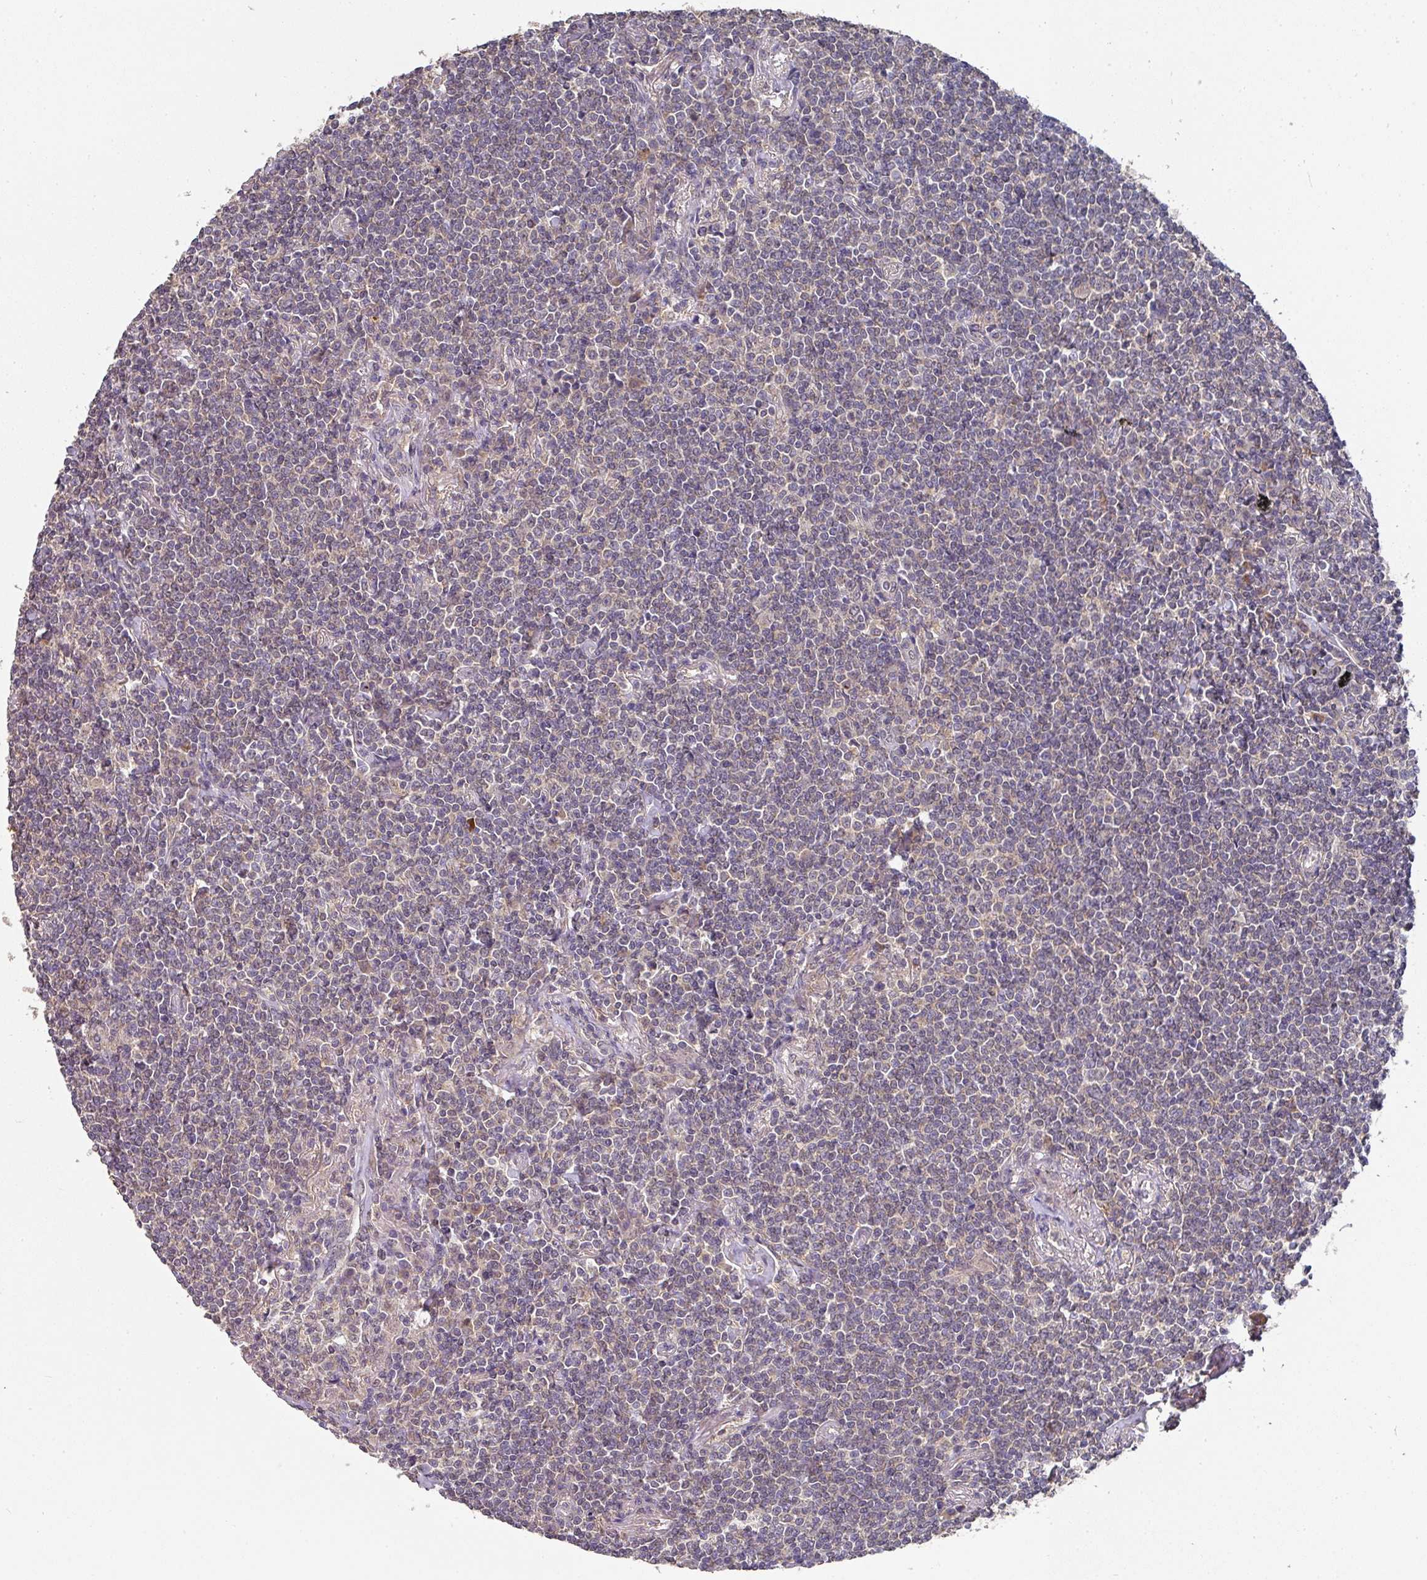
{"staining": {"intensity": "weak", "quantity": "25%-75%", "location": "cytoplasmic/membranous"}, "tissue": "lymphoma", "cell_type": "Tumor cells", "image_type": "cancer", "snomed": [{"axis": "morphology", "description": "Malignant lymphoma, non-Hodgkin's type, Low grade"}, {"axis": "topography", "description": "Lung"}], "caption": "This is a histology image of immunohistochemistry staining of lymphoma, which shows weak positivity in the cytoplasmic/membranous of tumor cells.", "gene": "EXTL3", "patient": {"sex": "female", "age": 71}}